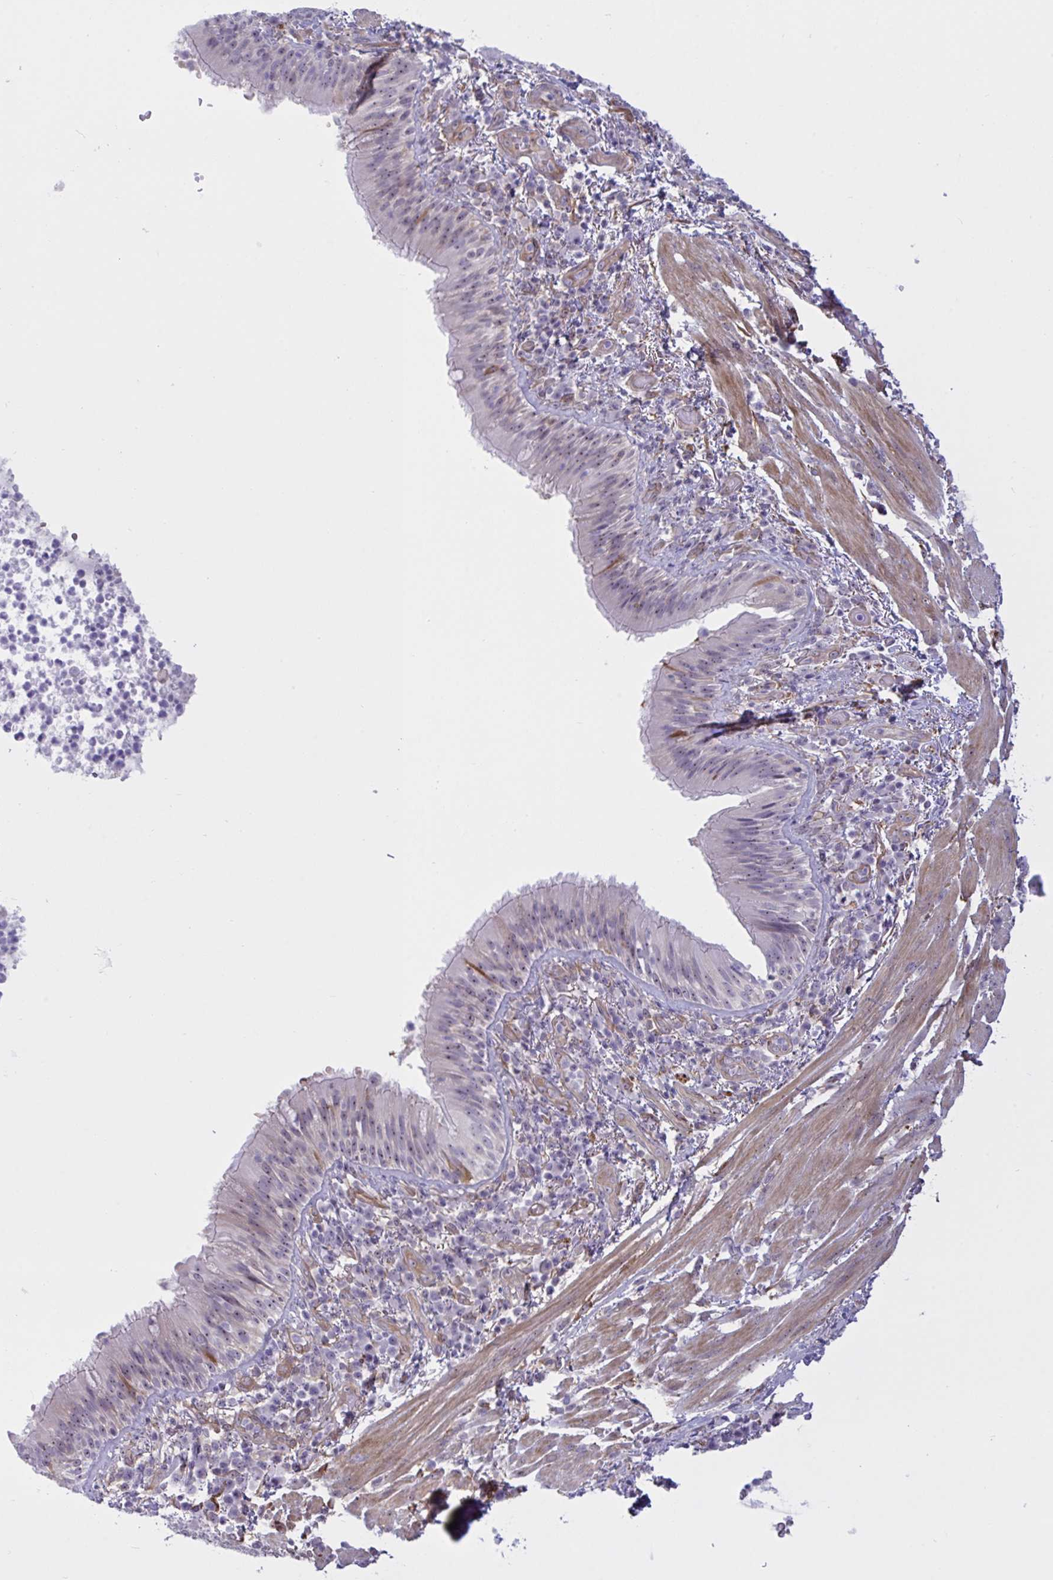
{"staining": {"intensity": "moderate", "quantity": "<25%", "location": "cytoplasmic/membranous"}, "tissue": "bronchus", "cell_type": "Respiratory epithelial cells", "image_type": "normal", "snomed": [{"axis": "morphology", "description": "Normal tissue, NOS"}, {"axis": "topography", "description": "Cartilage tissue"}, {"axis": "topography", "description": "Bronchus"}], "caption": "Immunohistochemical staining of benign human bronchus reveals moderate cytoplasmic/membranous protein positivity in about <25% of respiratory epithelial cells.", "gene": "PRRT4", "patient": {"sex": "male", "age": 56}}